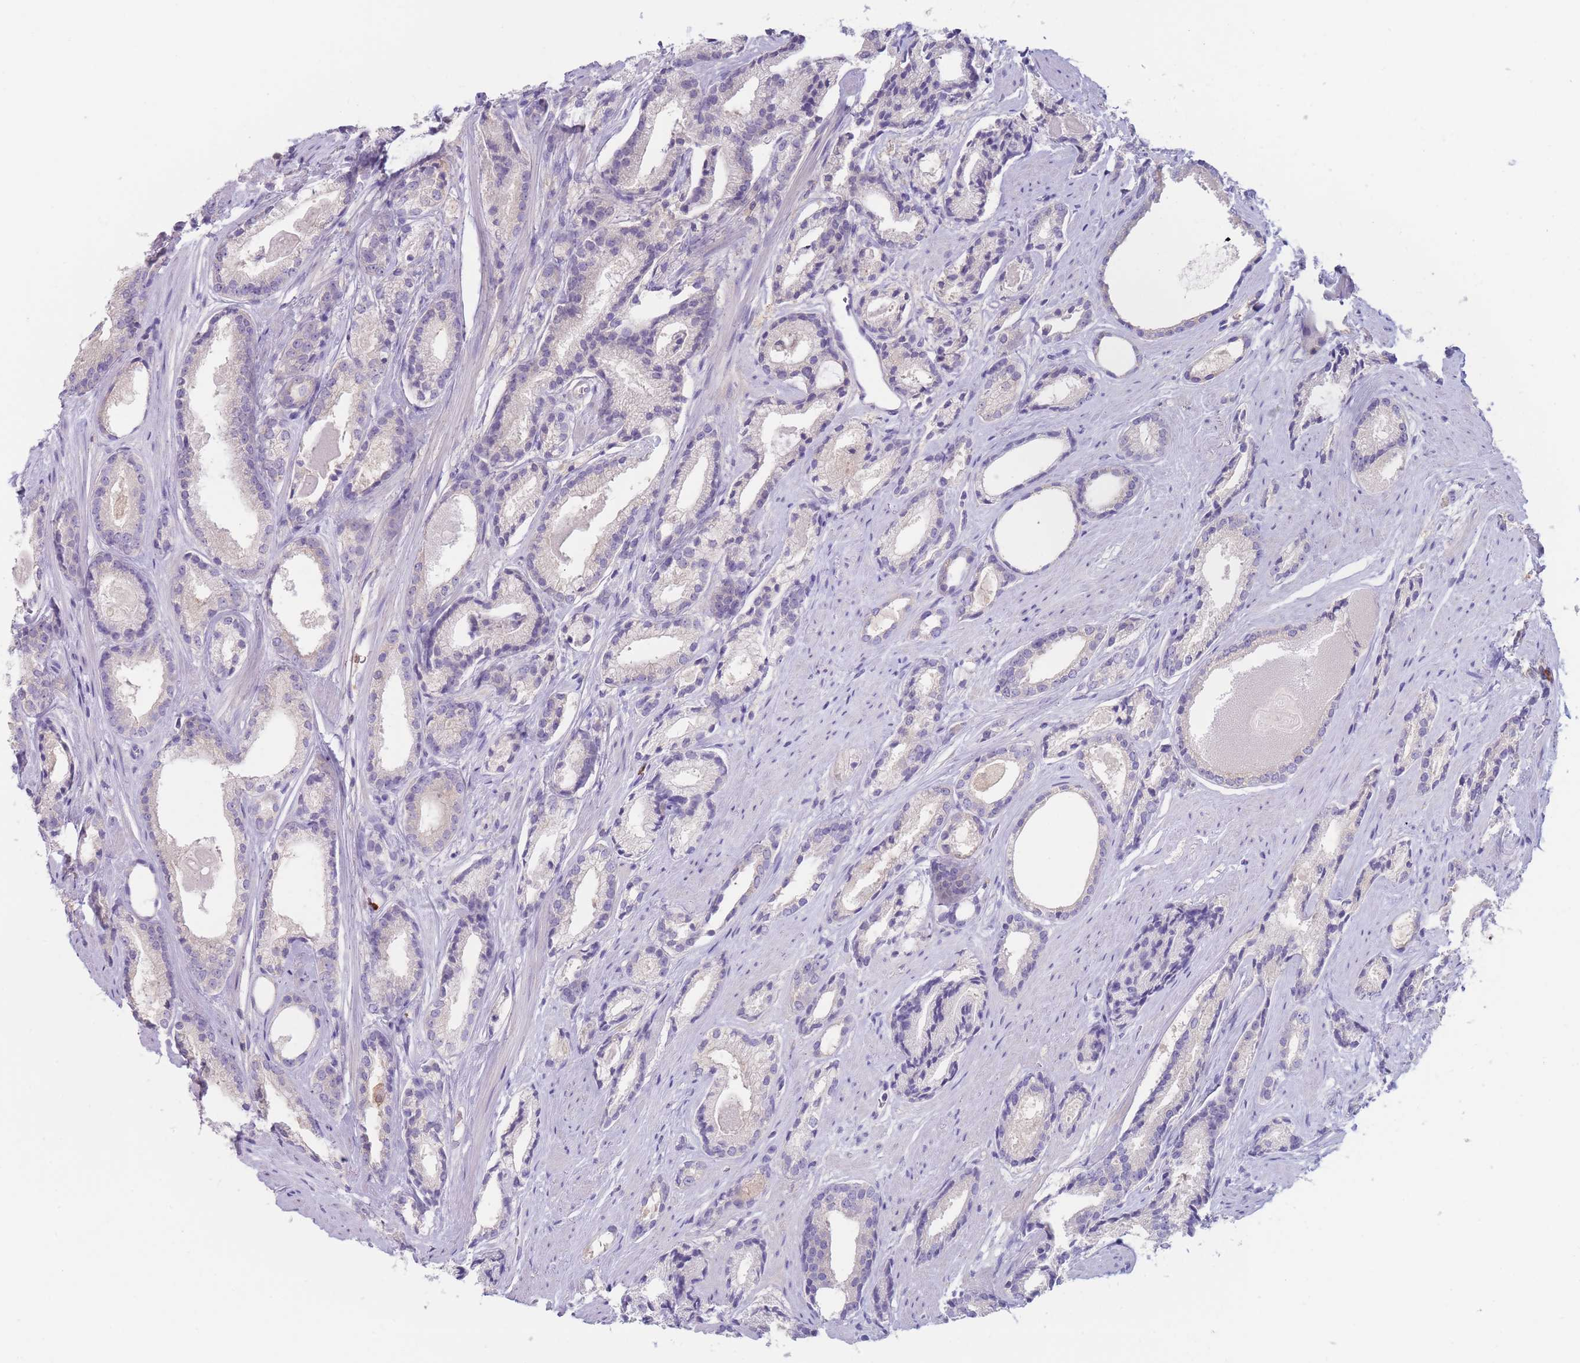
{"staining": {"intensity": "negative", "quantity": "none", "location": "none"}, "tissue": "prostate cancer", "cell_type": "Tumor cells", "image_type": "cancer", "snomed": [{"axis": "morphology", "description": "Adenocarcinoma, Low grade"}, {"axis": "topography", "description": "Prostate"}], "caption": "The photomicrograph displays no significant staining in tumor cells of prostate cancer (adenocarcinoma (low-grade)).", "gene": "ST3GAL4", "patient": {"sex": "male", "age": 68}}